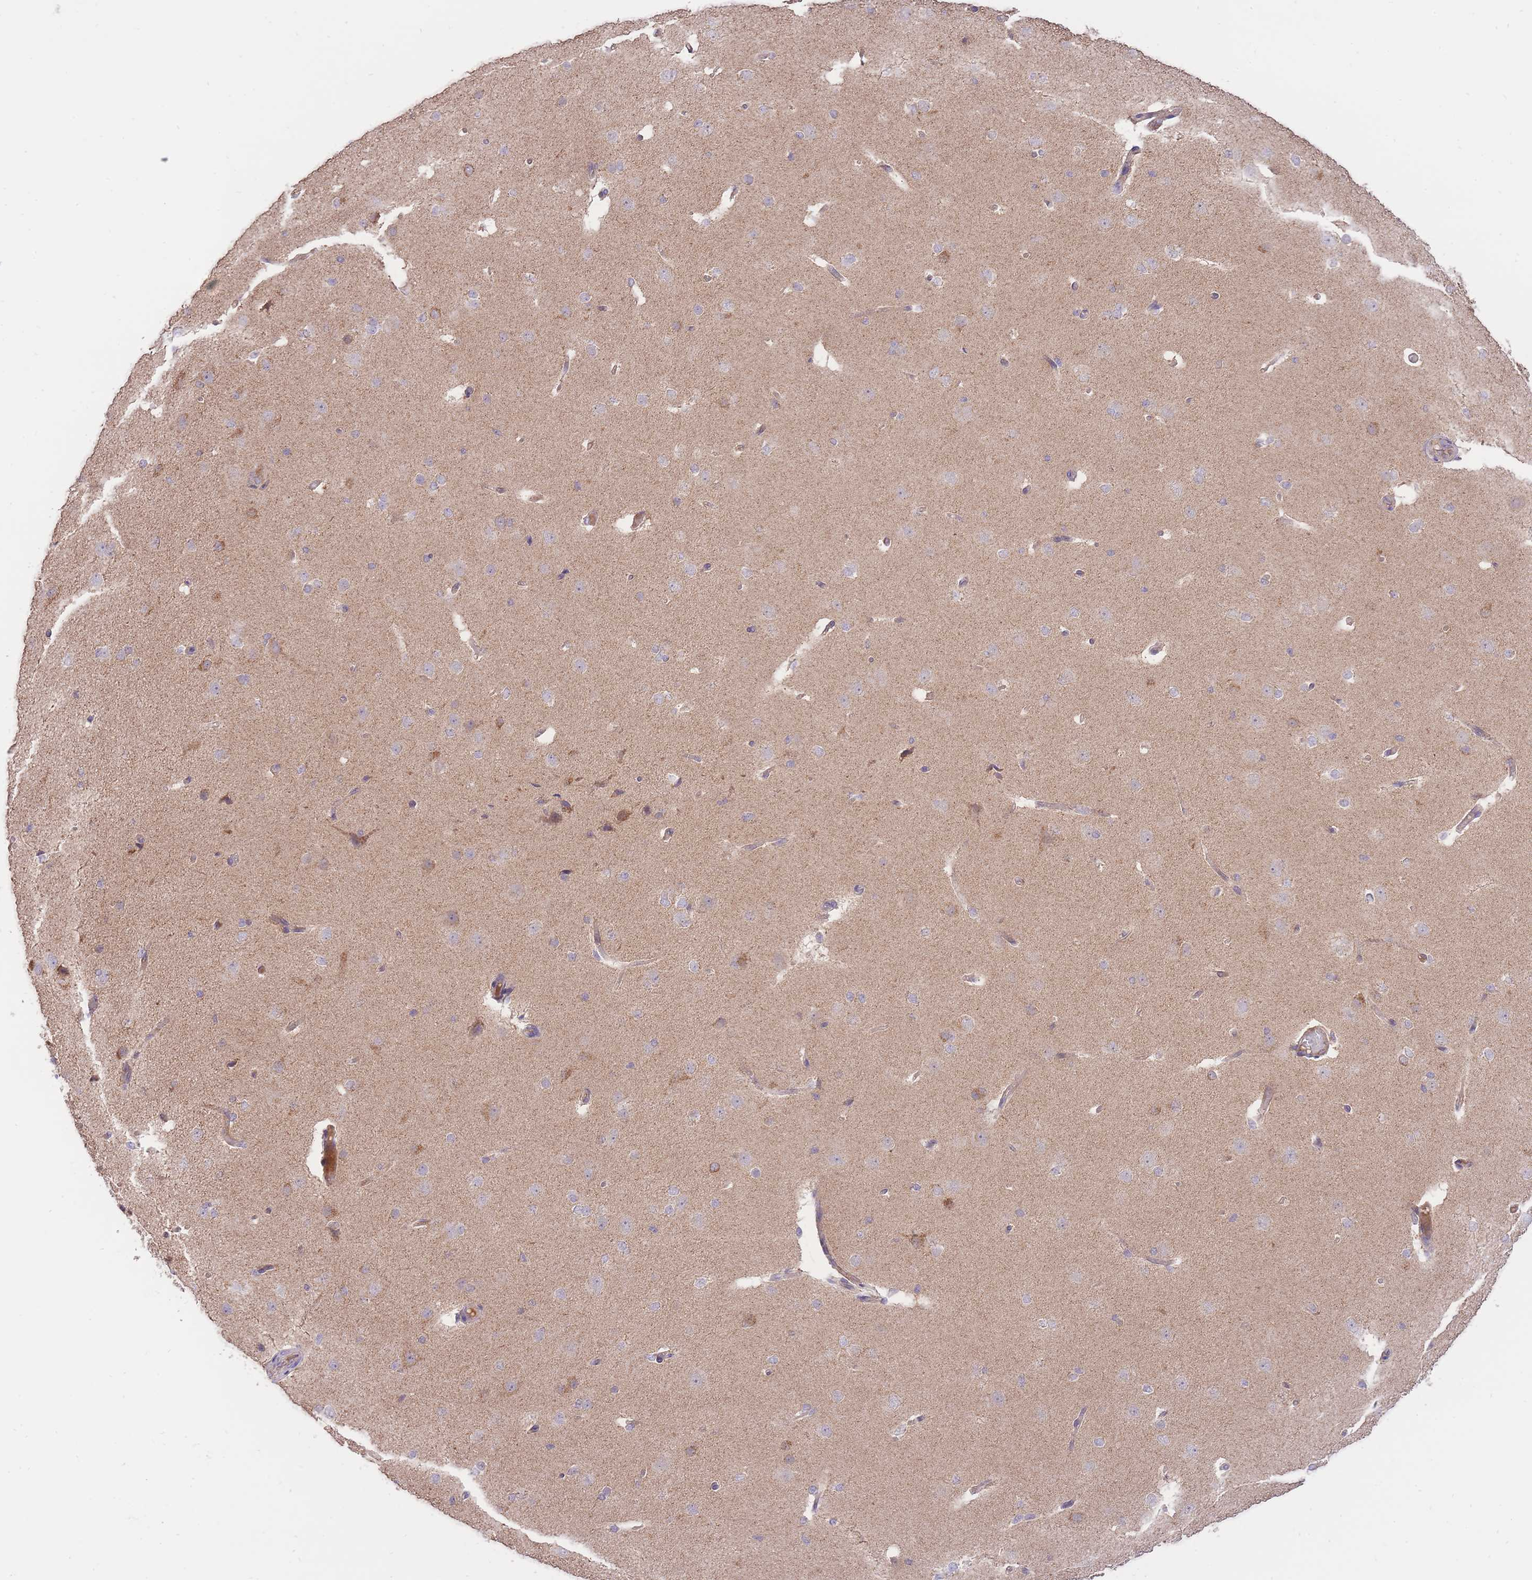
{"staining": {"intensity": "weak", "quantity": ">75%", "location": "cytoplasmic/membranous"}, "tissue": "cerebral cortex", "cell_type": "Endothelial cells", "image_type": "normal", "snomed": [{"axis": "morphology", "description": "Normal tissue, NOS"}, {"axis": "morphology", "description": "Inflammation, NOS"}, {"axis": "topography", "description": "Cerebral cortex"}], "caption": "Immunohistochemistry (IHC) image of normal human cerebral cortex stained for a protein (brown), which demonstrates low levels of weak cytoplasmic/membranous positivity in approximately >75% of endothelial cells.", "gene": "PREP", "patient": {"sex": "male", "age": 6}}